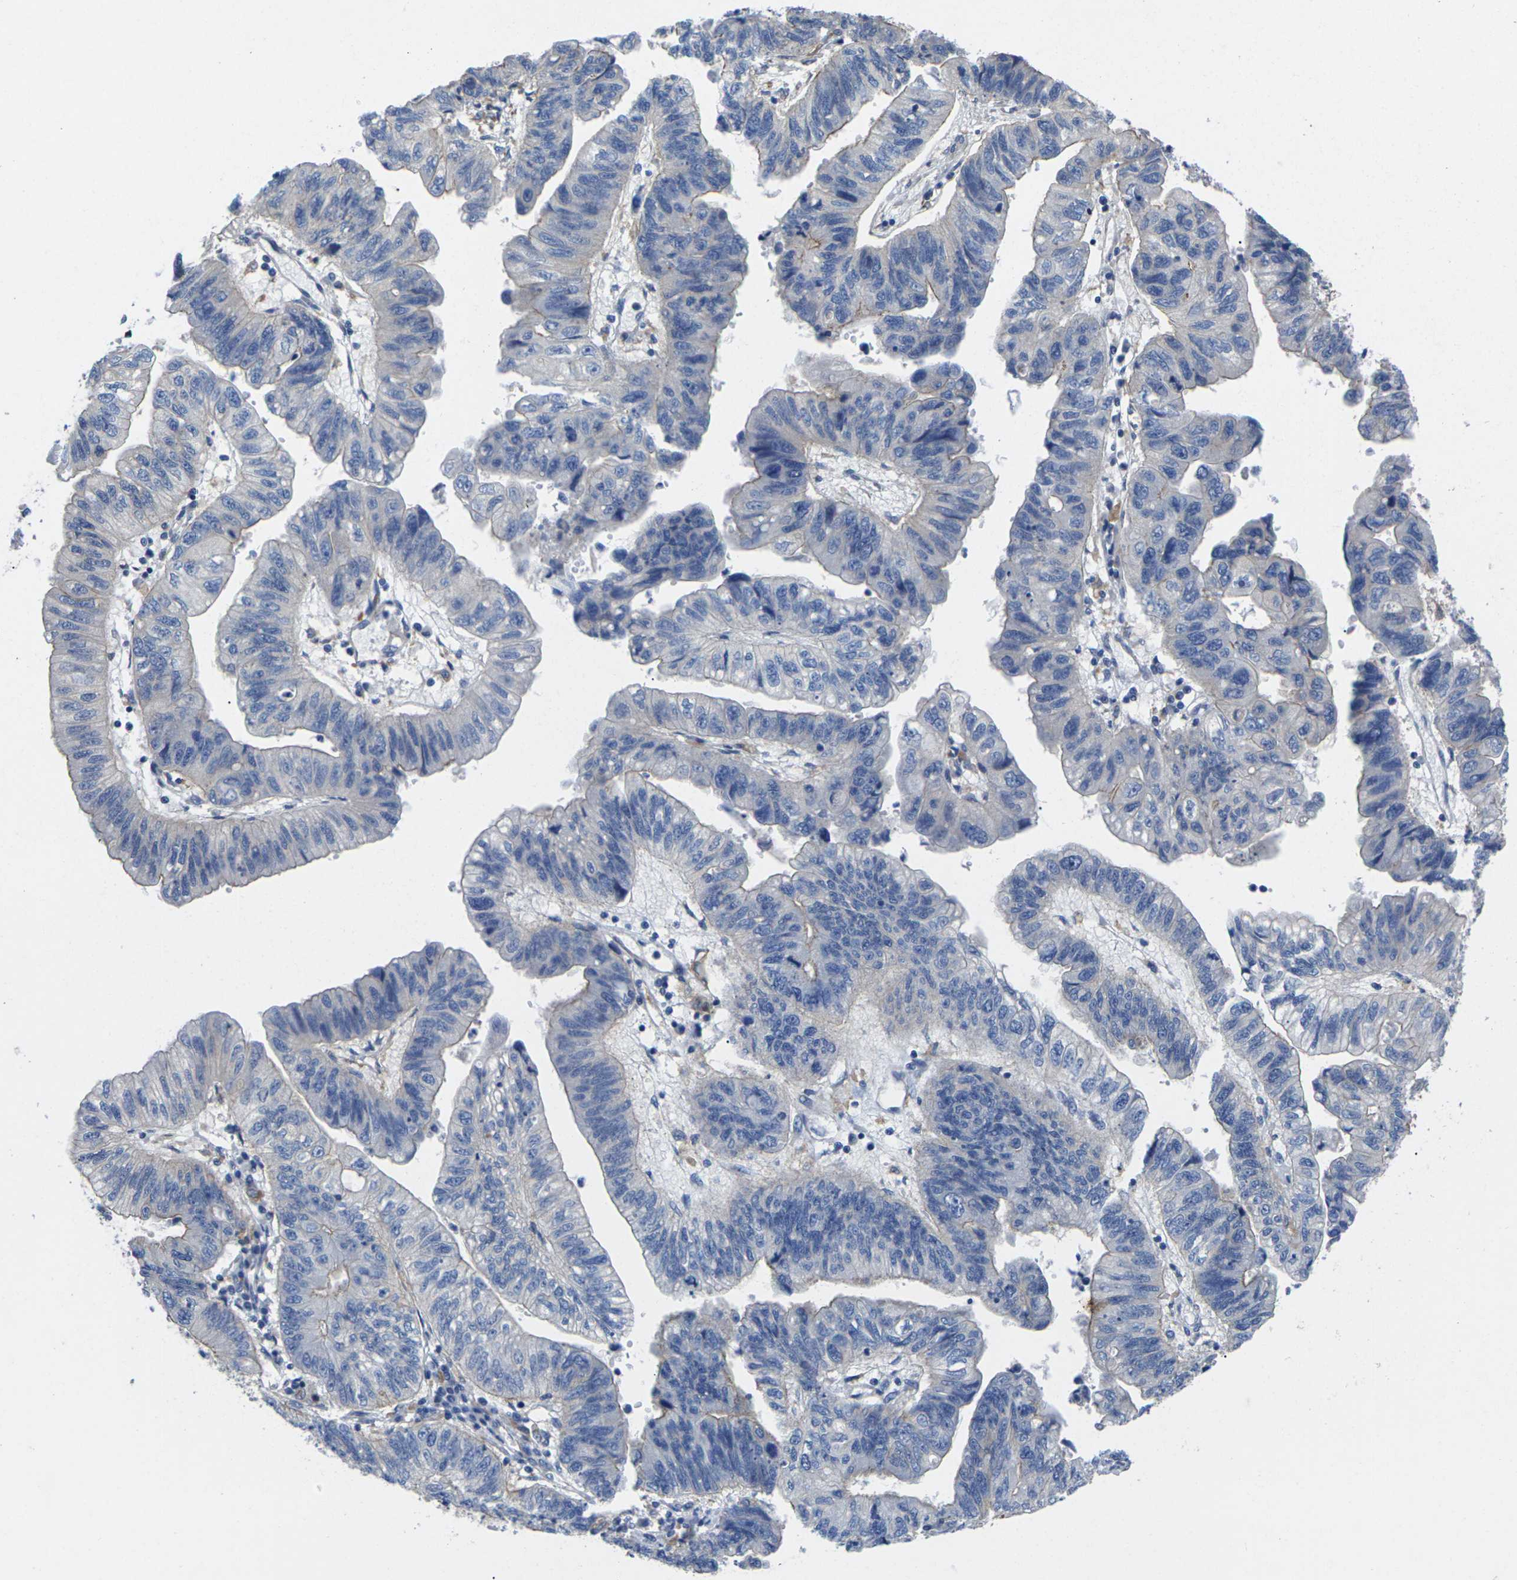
{"staining": {"intensity": "moderate", "quantity": "<25%", "location": "cytoplasmic/membranous"}, "tissue": "stomach cancer", "cell_type": "Tumor cells", "image_type": "cancer", "snomed": [{"axis": "morphology", "description": "Adenocarcinoma, NOS"}, {"axis": "topography", "description": "Stomach"}], "caption": "Protein expression by immunohistochemistry exhibits moderate cytoplasmic/membranous expression in approximately <25% of tumor cells in stomach adenocarcinoma.", "gene": "SCNN1A", "patient": {"sex": "male", "age": 59}}